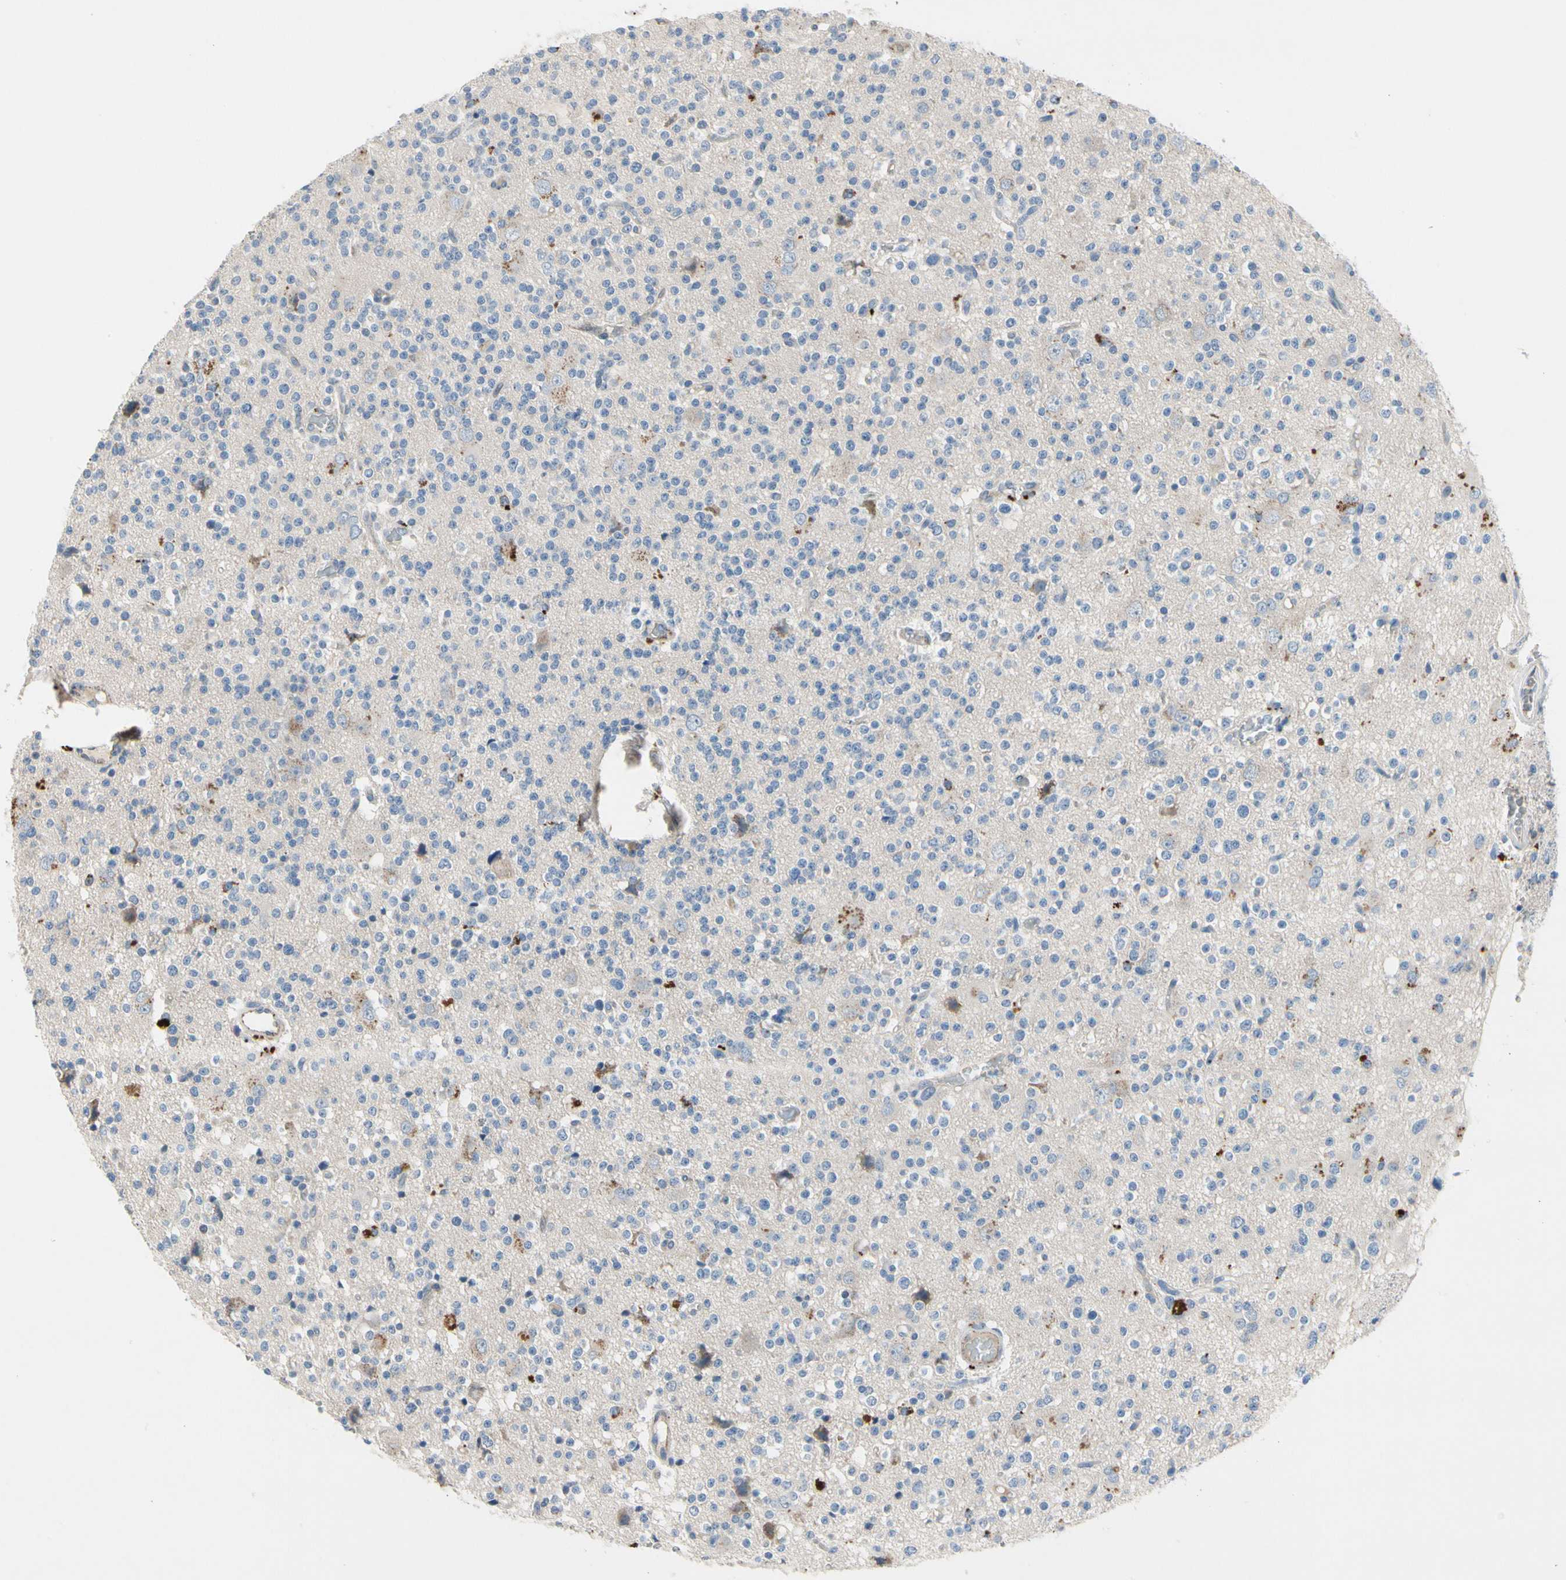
{"staining": {"intensity": "moderate", "quantity": "<25%", "location": "cytoplasmic/membranous"}, "tissue": "glioma", "cell_type": "Tumor cells", "image_type": "cancer", "snomed": [{"axis": "morphology", "description": "Glioma, malignant, High grade"}, {"axis": "topography", "description": "Brain"}], "caption": "Glioma was stained to show a protein in brown. There is low levels of moderate cytoplasmic/membranous staining in about <25% of tumor cells. The staining was performed using DAB, with brown indicating positive protein expression. Nuclei are stained blue with hematoxylin.", "gene": "RETSAT", "patient": {"sex": "male", "age": 47}}